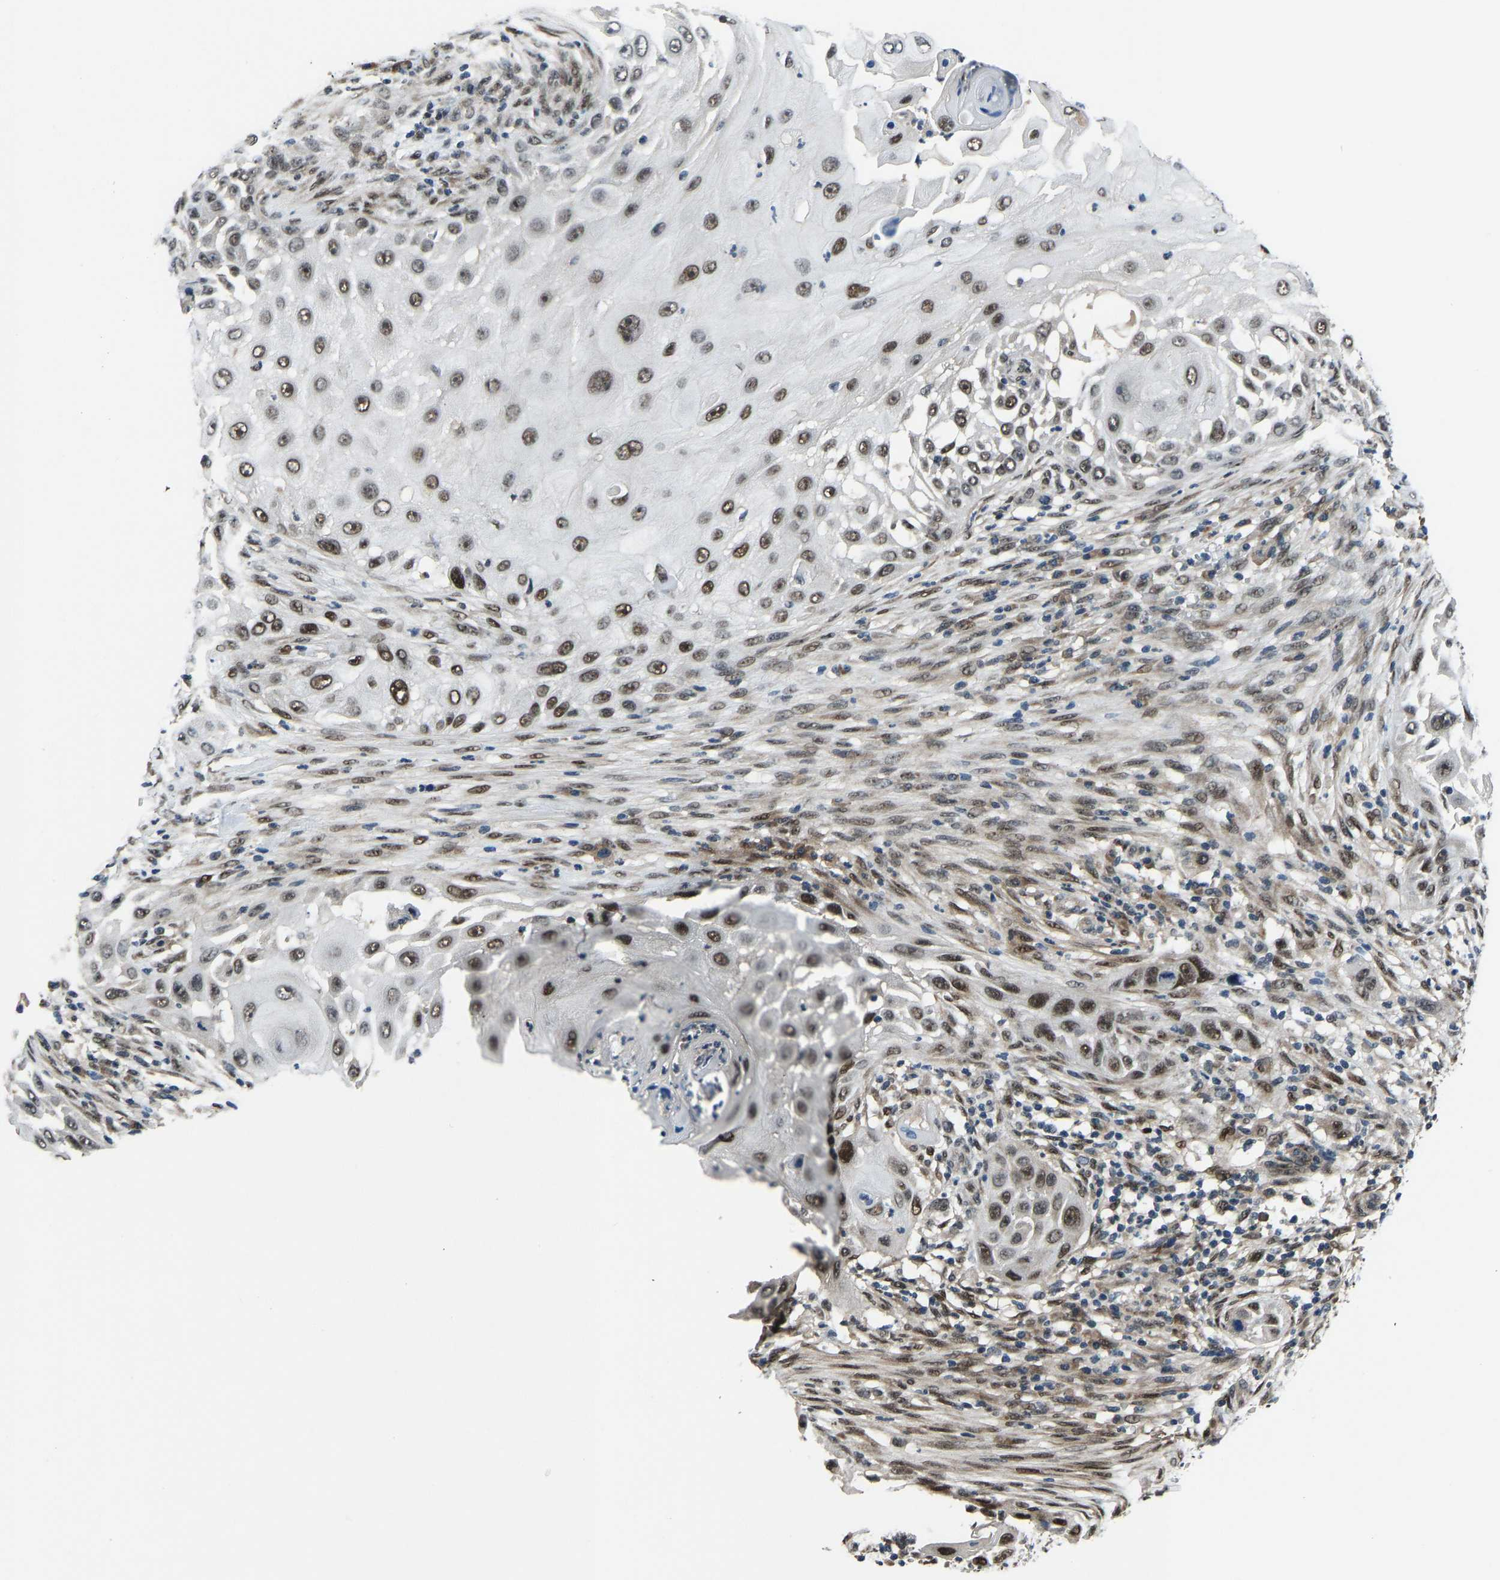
{"staining": {"intensity": "moderate", "quantity": ">75%", "location": "nuclear"}, "tissue": "skin cancer", "cell_type": "Tumor cells", "image_type": "cancer", "snomed": [{"axis": "morphology", "description": "Squamous cell carcinoma, NOS"}, {"axis": "topography", "description": "Skin"}], "caption": "A photomicrograph showing moderate nuclear staining in about >75% of tumor cells in skin cancer, as visualized by brown immunohistochemical staining.", "gene": "FOS", "patient": {"sex": "female", "age": 44}}